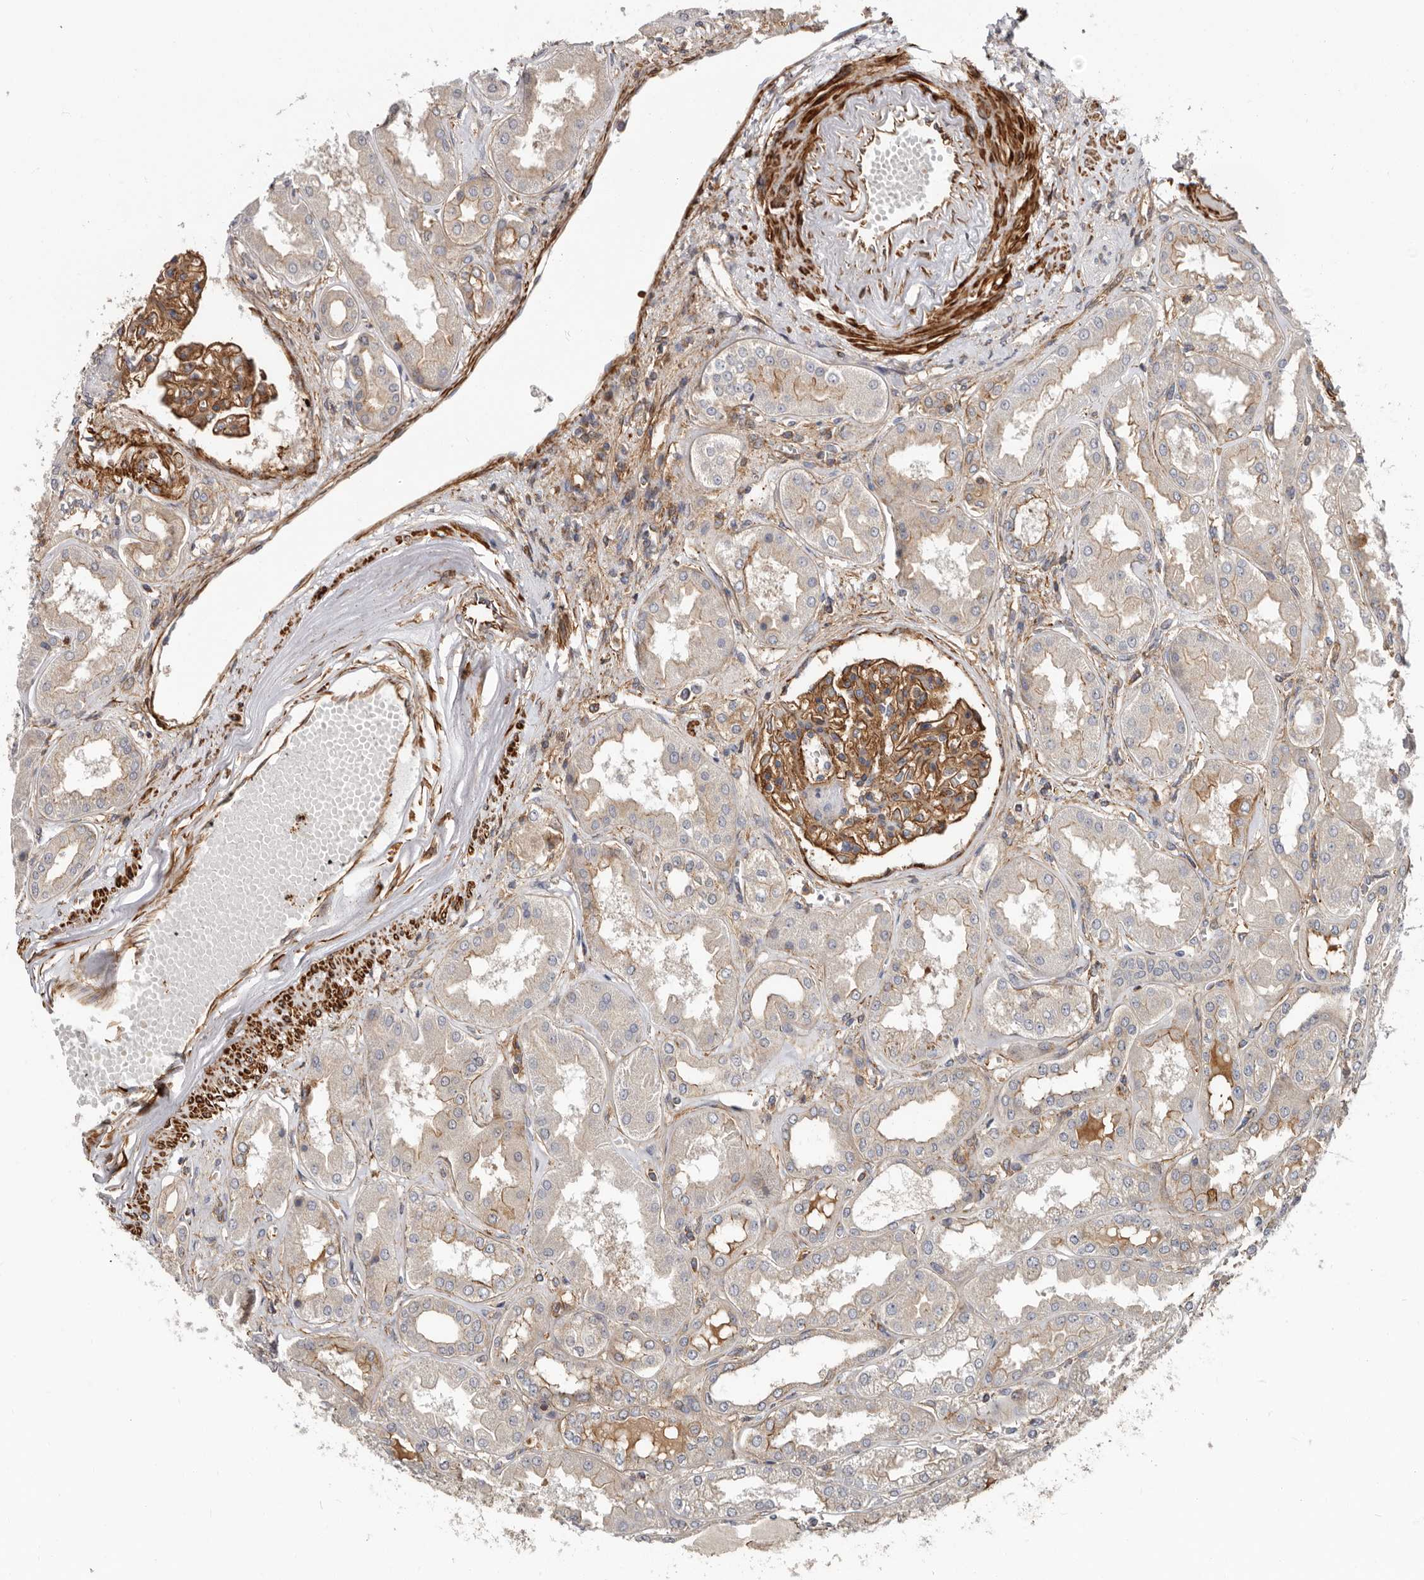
{"staining": {"intensity": "strong", "quantity": ">75%", "location": "cytoplasmic/membranous"}, "tissue": "kidney", "cell_type": "Cells in glomeruli", "image_type": "normal", "snomed": [{"axis": "morphology", "description": "Normal tissue, NOS"}, {"axis": "topography", "description": "Kidney"}], "caption": "High-power microscopy captured an immunohistochemistry micrograph of benign kidney, revealing strong cytoplasmic/membranous positivity in approximately >75% of cells in glomeruli.", "gene": "TMC7", "patient": {"sex": "female", "age": 56}}